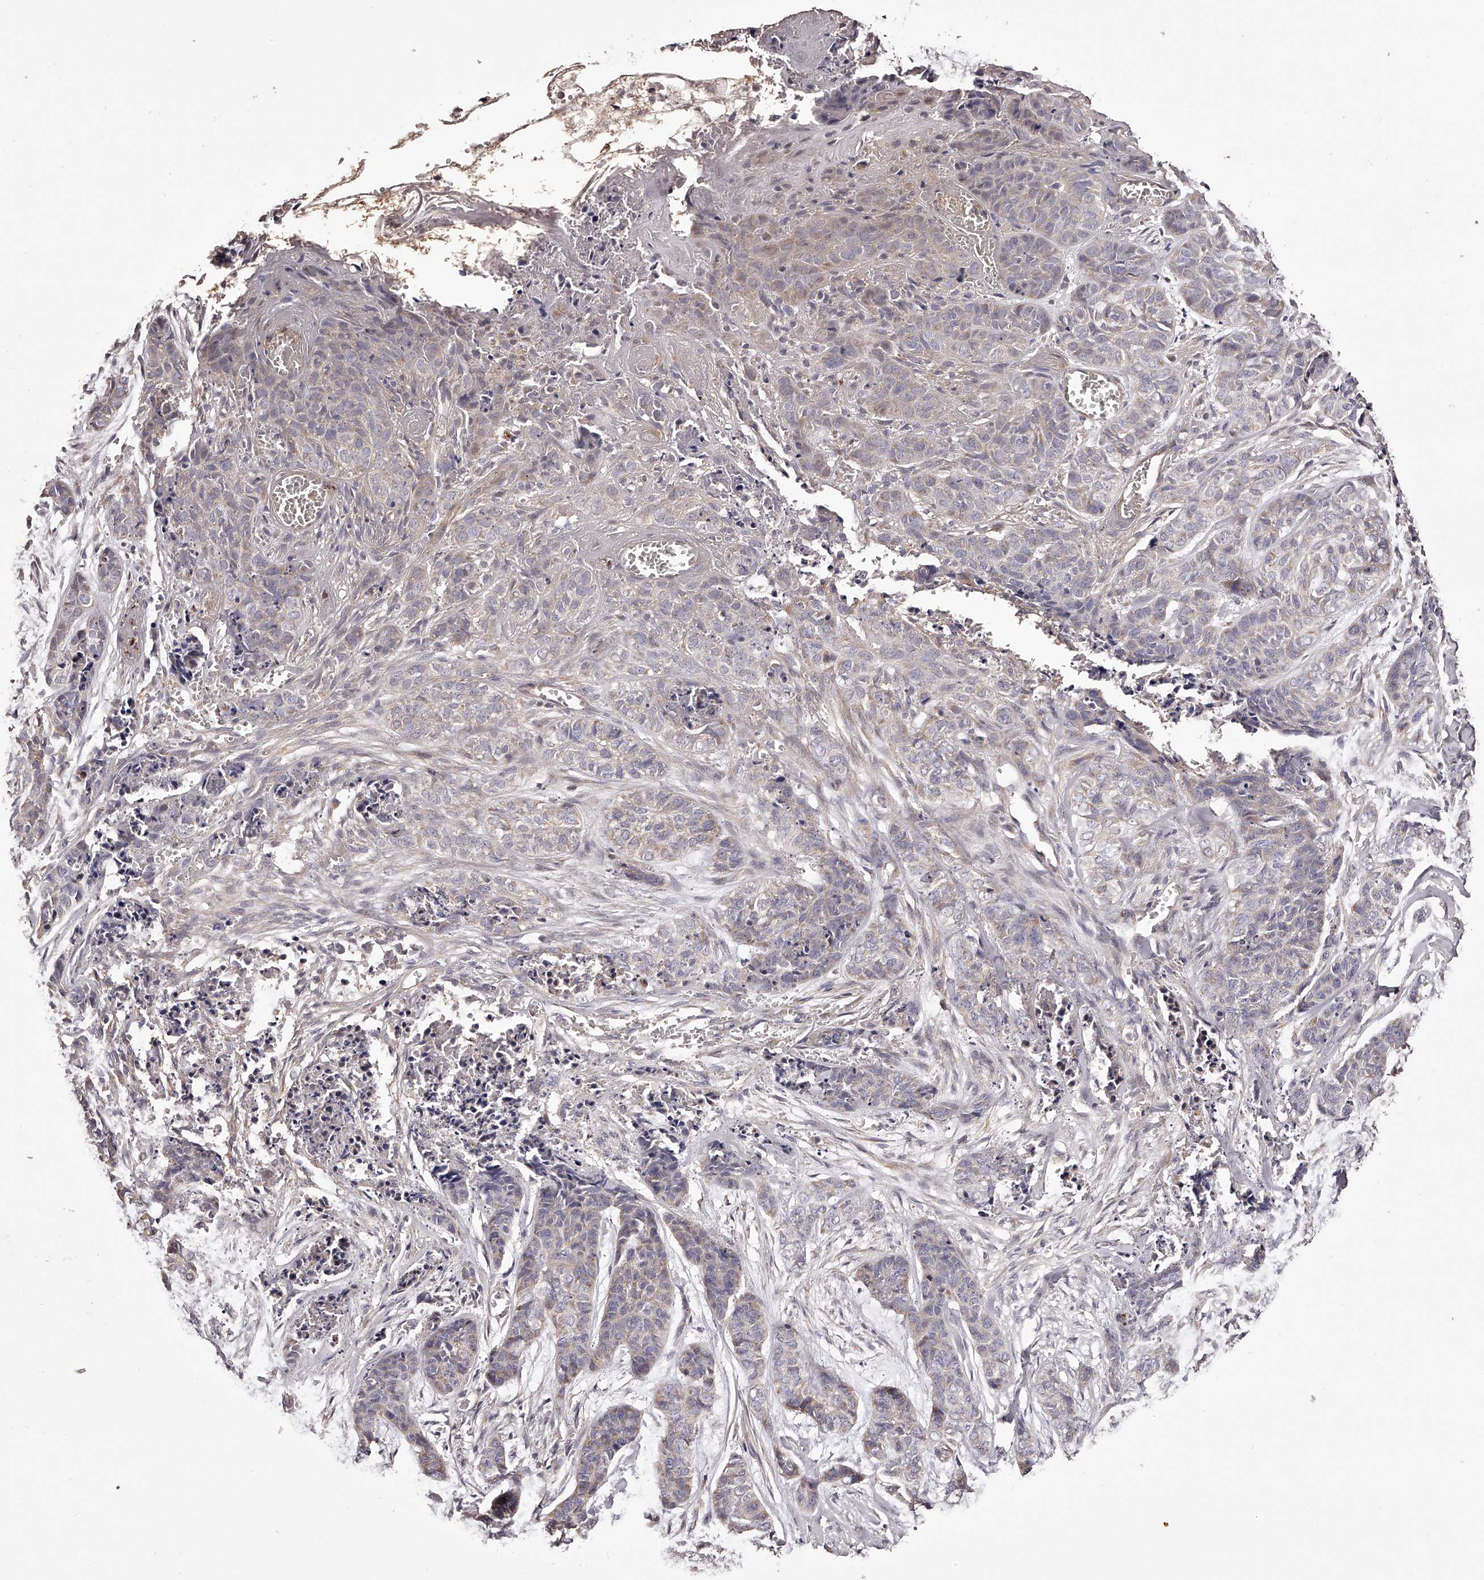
{"staining": {"intensity": "weak", "quantity": "25%-75%", "location": "cytoplasmic/membranous"}, "tissue": "skin cancer", "cell_type": "Tumor cells", "image_type": "cancer", "snomed": [{"axis": "morphology", "description": "Basal cell carcinoma"}, {"axis": "topography", "description": "Skin"}], "caption": "A brown stain highlights weak cytoplasmic/membranous staining of a protein in skin basal cell carcinoma tumor cells. (DAB (3,3'-diaminobenzidine) IHC with brightfield microscopy, high magnification).", "gene": "ODF2L", "patient": {"sex": "female", "age": 64}}